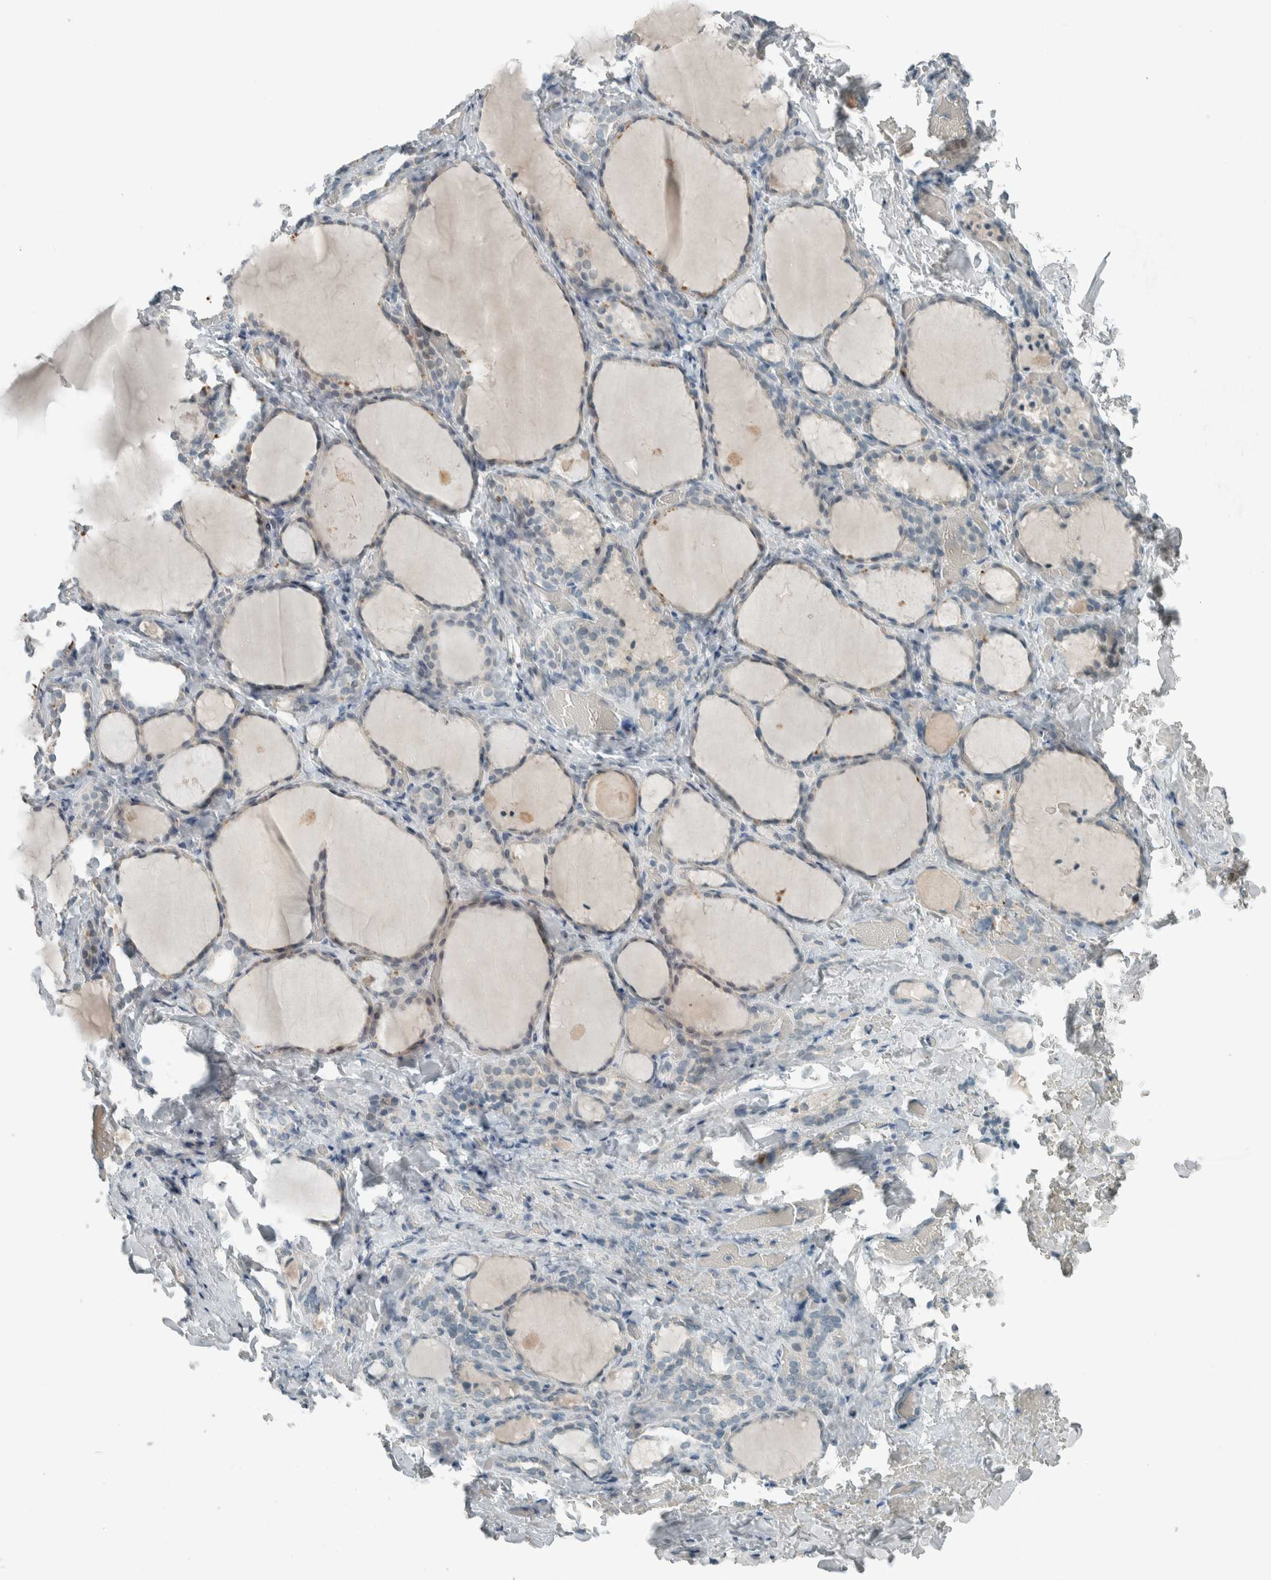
{"staining": {"intensity": "moderate", "quantity": "<25%", "location": "cytoplasmic/membranous"}, "tissue": "thyroid gland", "cell_type": "Glandular cells", "image_type": "normal", "snomed": [{"axis": "morphology", "description": "Normal tissue, NOS"}, {"axis": "morphology", "description": "Papillary adenocarcinoma, NOS"}, {"axis": "topography", "description": "Thyroid gland"}], "caption": "Moderate cytoplasmic/membranous protein expression is seen in approximately <25% of glandular cells in thyroid gland. The protein of interest is stained brown, and the nuclei are stained in blue (DAB IHC with brightfield microscopy, high magnification).", "gene": "CERCAM", "patient": {"sex": "female", "age": 30}}